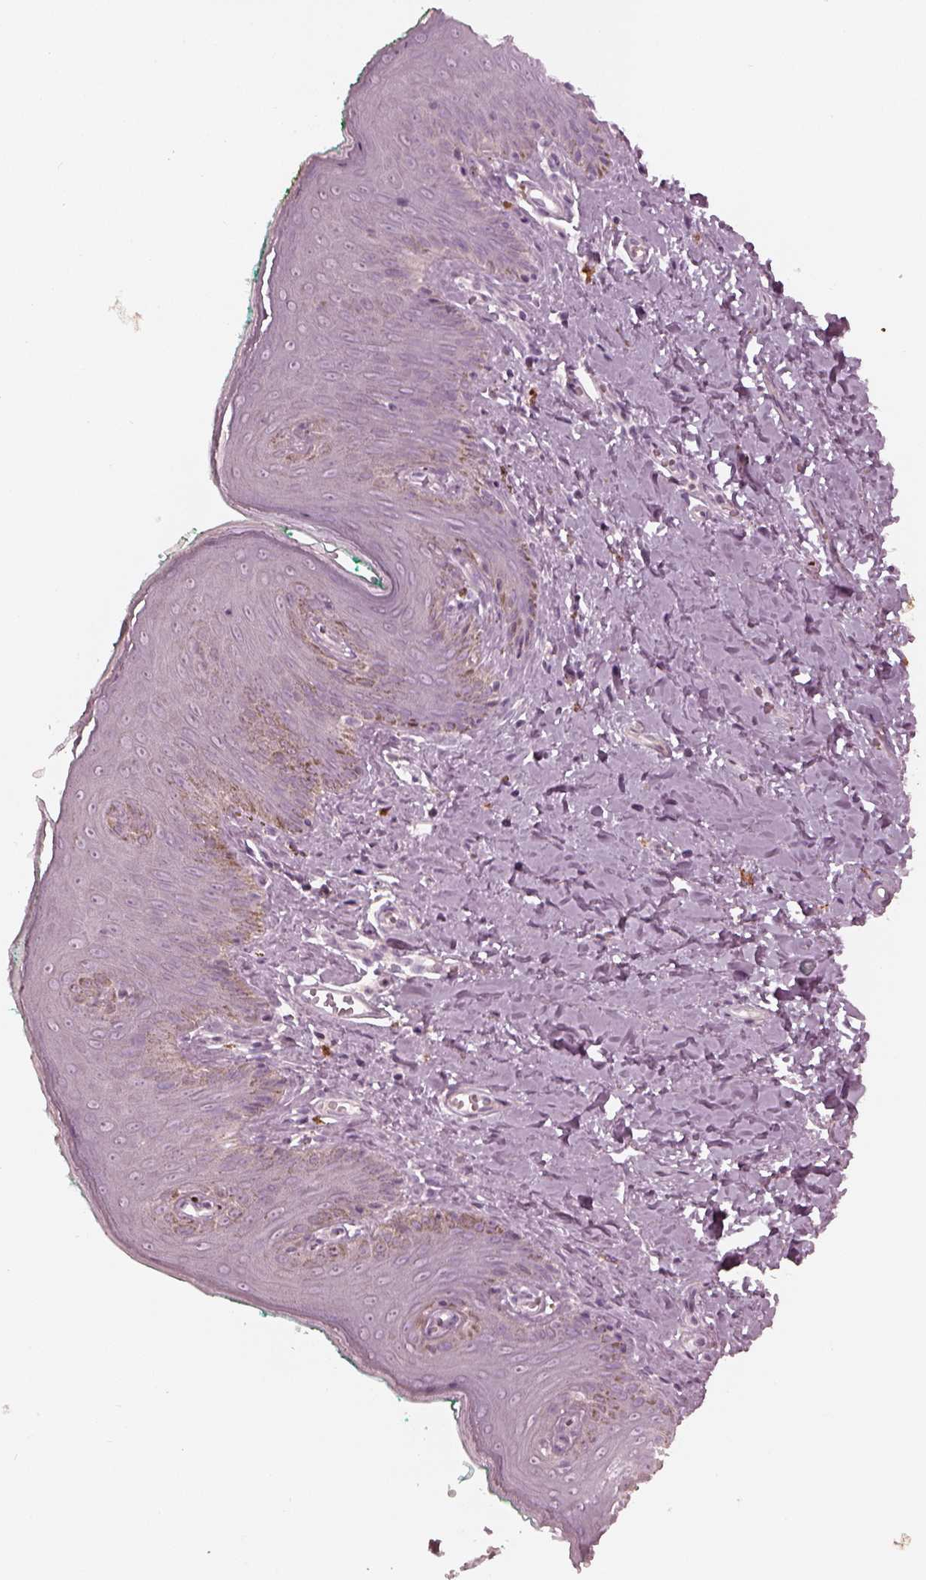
{"staining": {"intensity": "negative", "quantity": "none", "location": "none"}, "tissue": "skin", "cell_type": "Epidermal cells", "image_type": "normal", "snomed": [{"axis": "morphology", "description": "Normal tissue, NOS"}, {"axis": "topography", "description": "Vulva"}], "caption": "Immunohistochemistry image of benign skin stained for a protein (brown), which displays no staining in epidermal cells. The staining was performed using DAB to visualize the protein expression in brown, while the nuclei were stained in blue with hematoxylin (Magnification: 20x).", "gene": "ADRB3", "patient": {"sex": "female", "age": 66}}